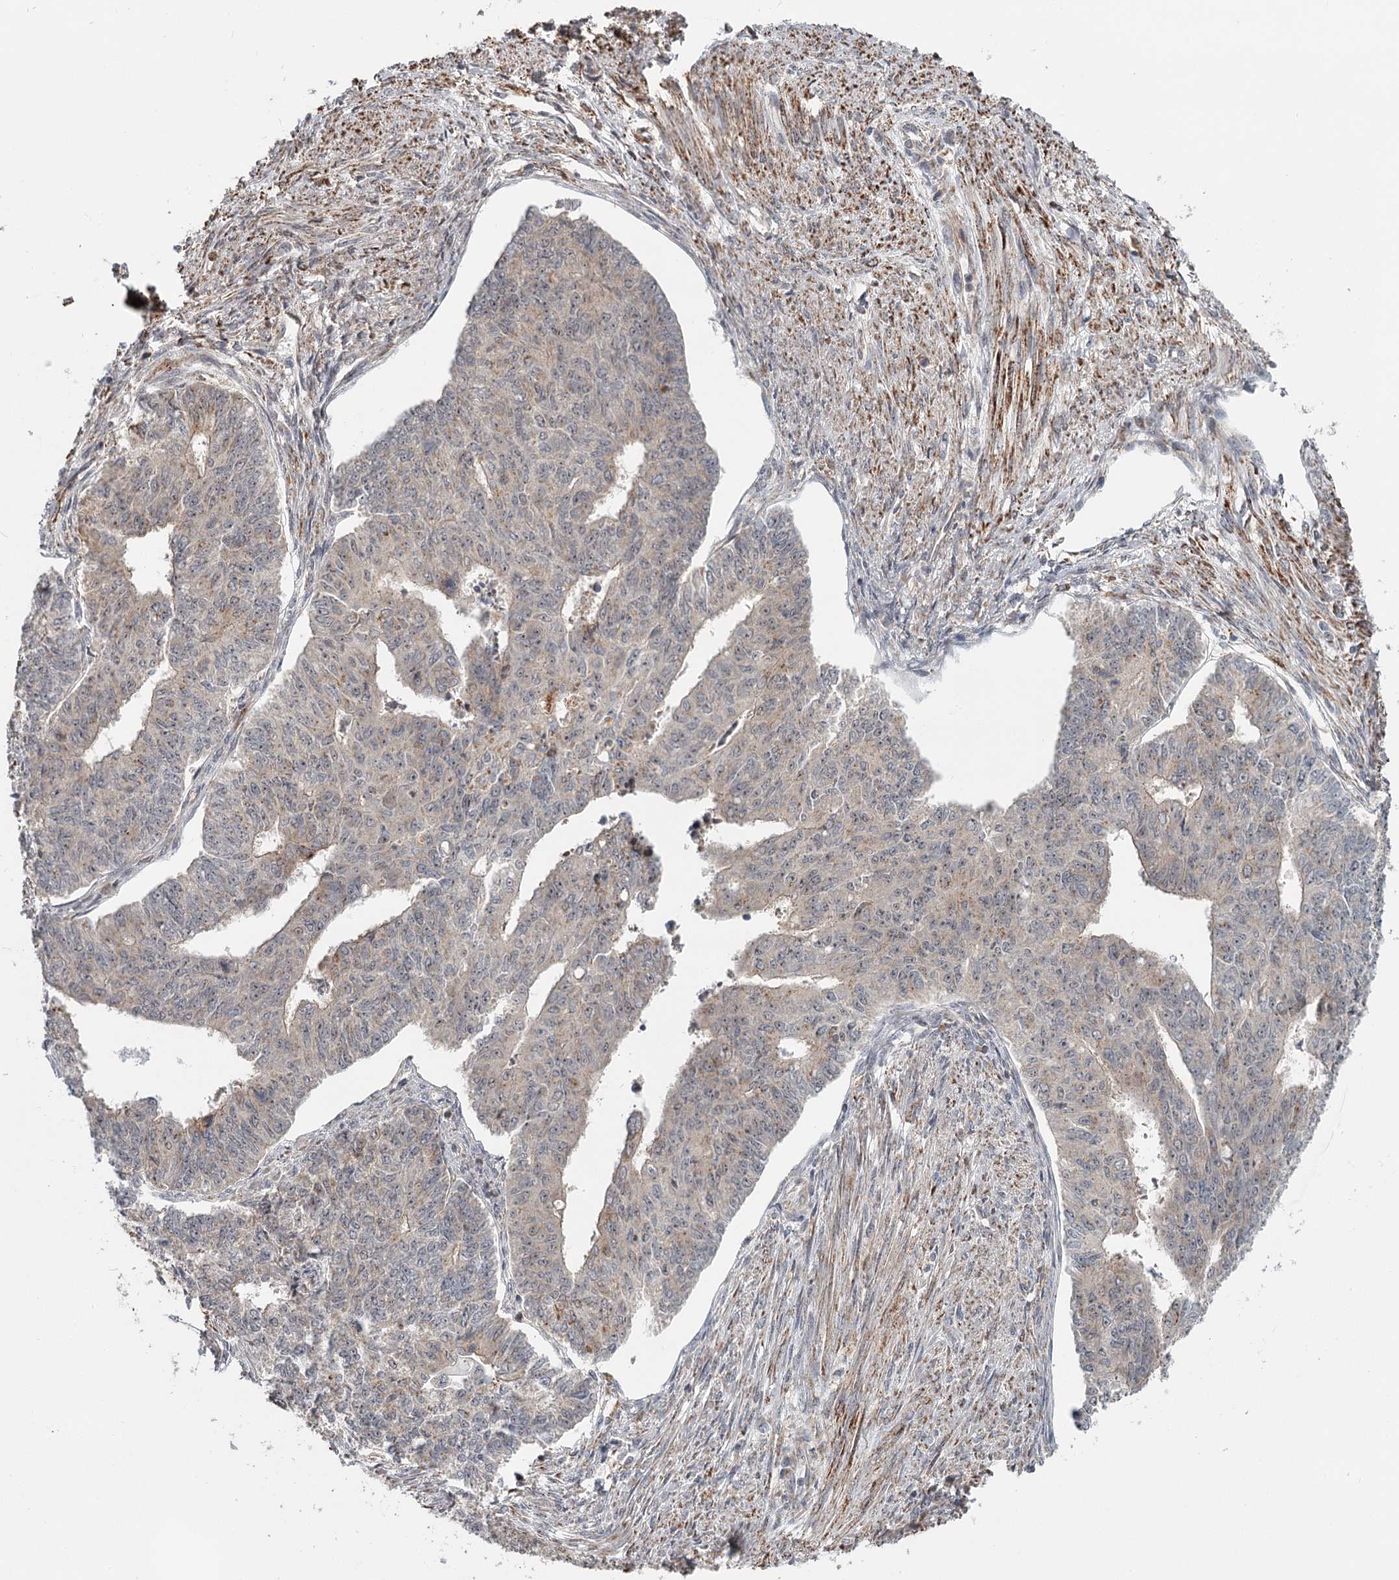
{"staining": {"intensity": "weak", "quantity": "<25%", "location": "cytoplasmic/membranous"}, "tissue": "endometrial cancer", "cell_type": "Tumor cells", "image_type": "cancer", "snomed": [{"axis": "morphology", "description": "Adenocarcinoma, NOS"}, {"axis": "topography", "description": "Endometrium"}], "caption": "Immunohistochemistry histopathology image of endometrial cancer (adenocarcinoma) stained for a protein (brown), which displays no expression in tumor cells.", "gene": "CDC123", "patient": {"sex": "female", "age": 32}}